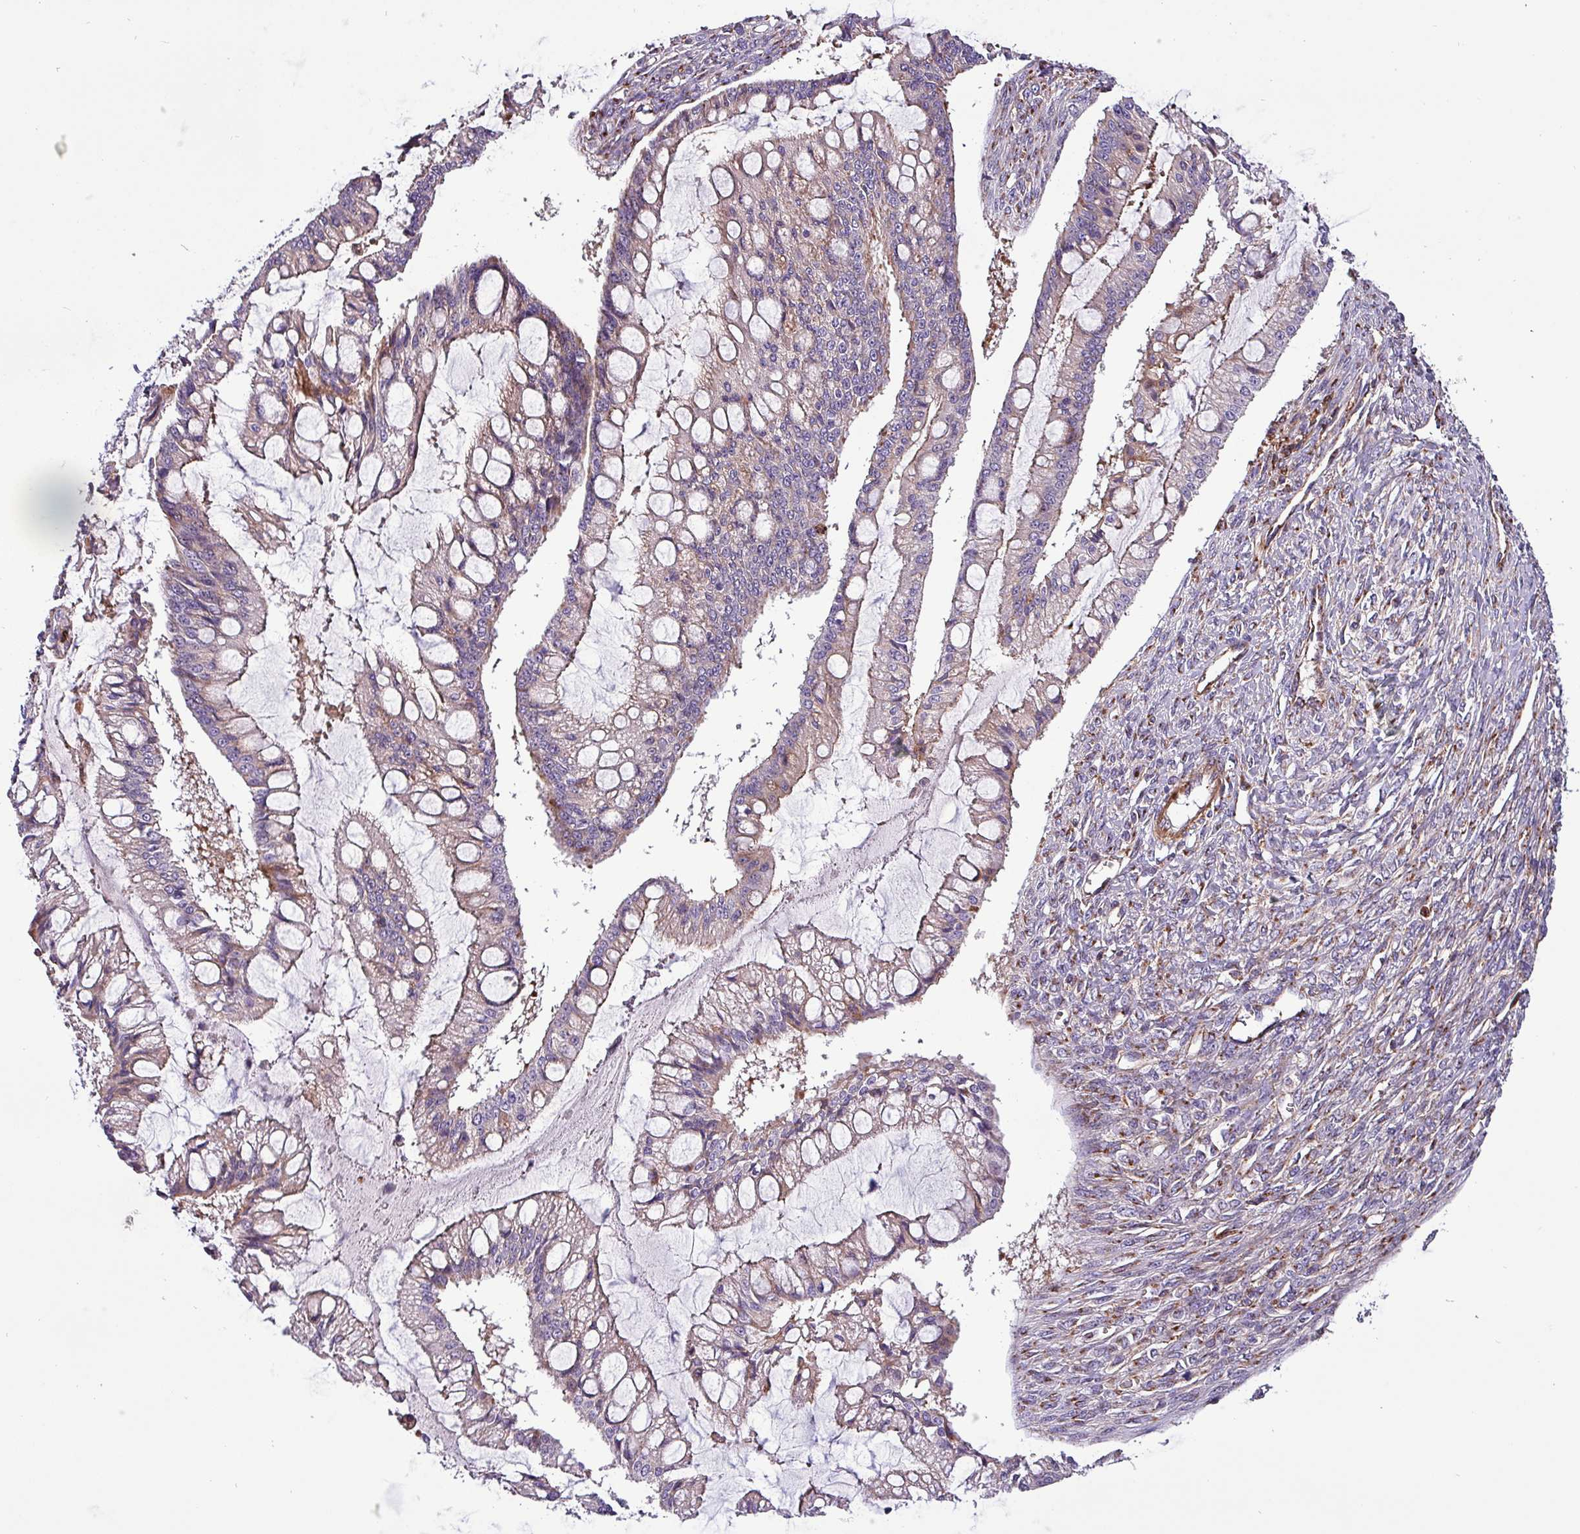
{"staining": {"intensity": "weak", "quantity": "<25%", "location": "cytoplasmic/membranous"}, "tissue": "ovarian cancer", "cell_type": "Tumor cells", "image_type": "cancer", "snomed": [{"axis": "morphology", "description": "Cystadenocarcinoma, mucinous, NOS"}, {"axis": "topography", "description": "Ovary"}], "caption": "Ovarian cancer was stained to show a protein in brown. There is no significant expression in tumor cells.", "gene": "VAMP4", "patient": {"sex": "female", "age": 73}}